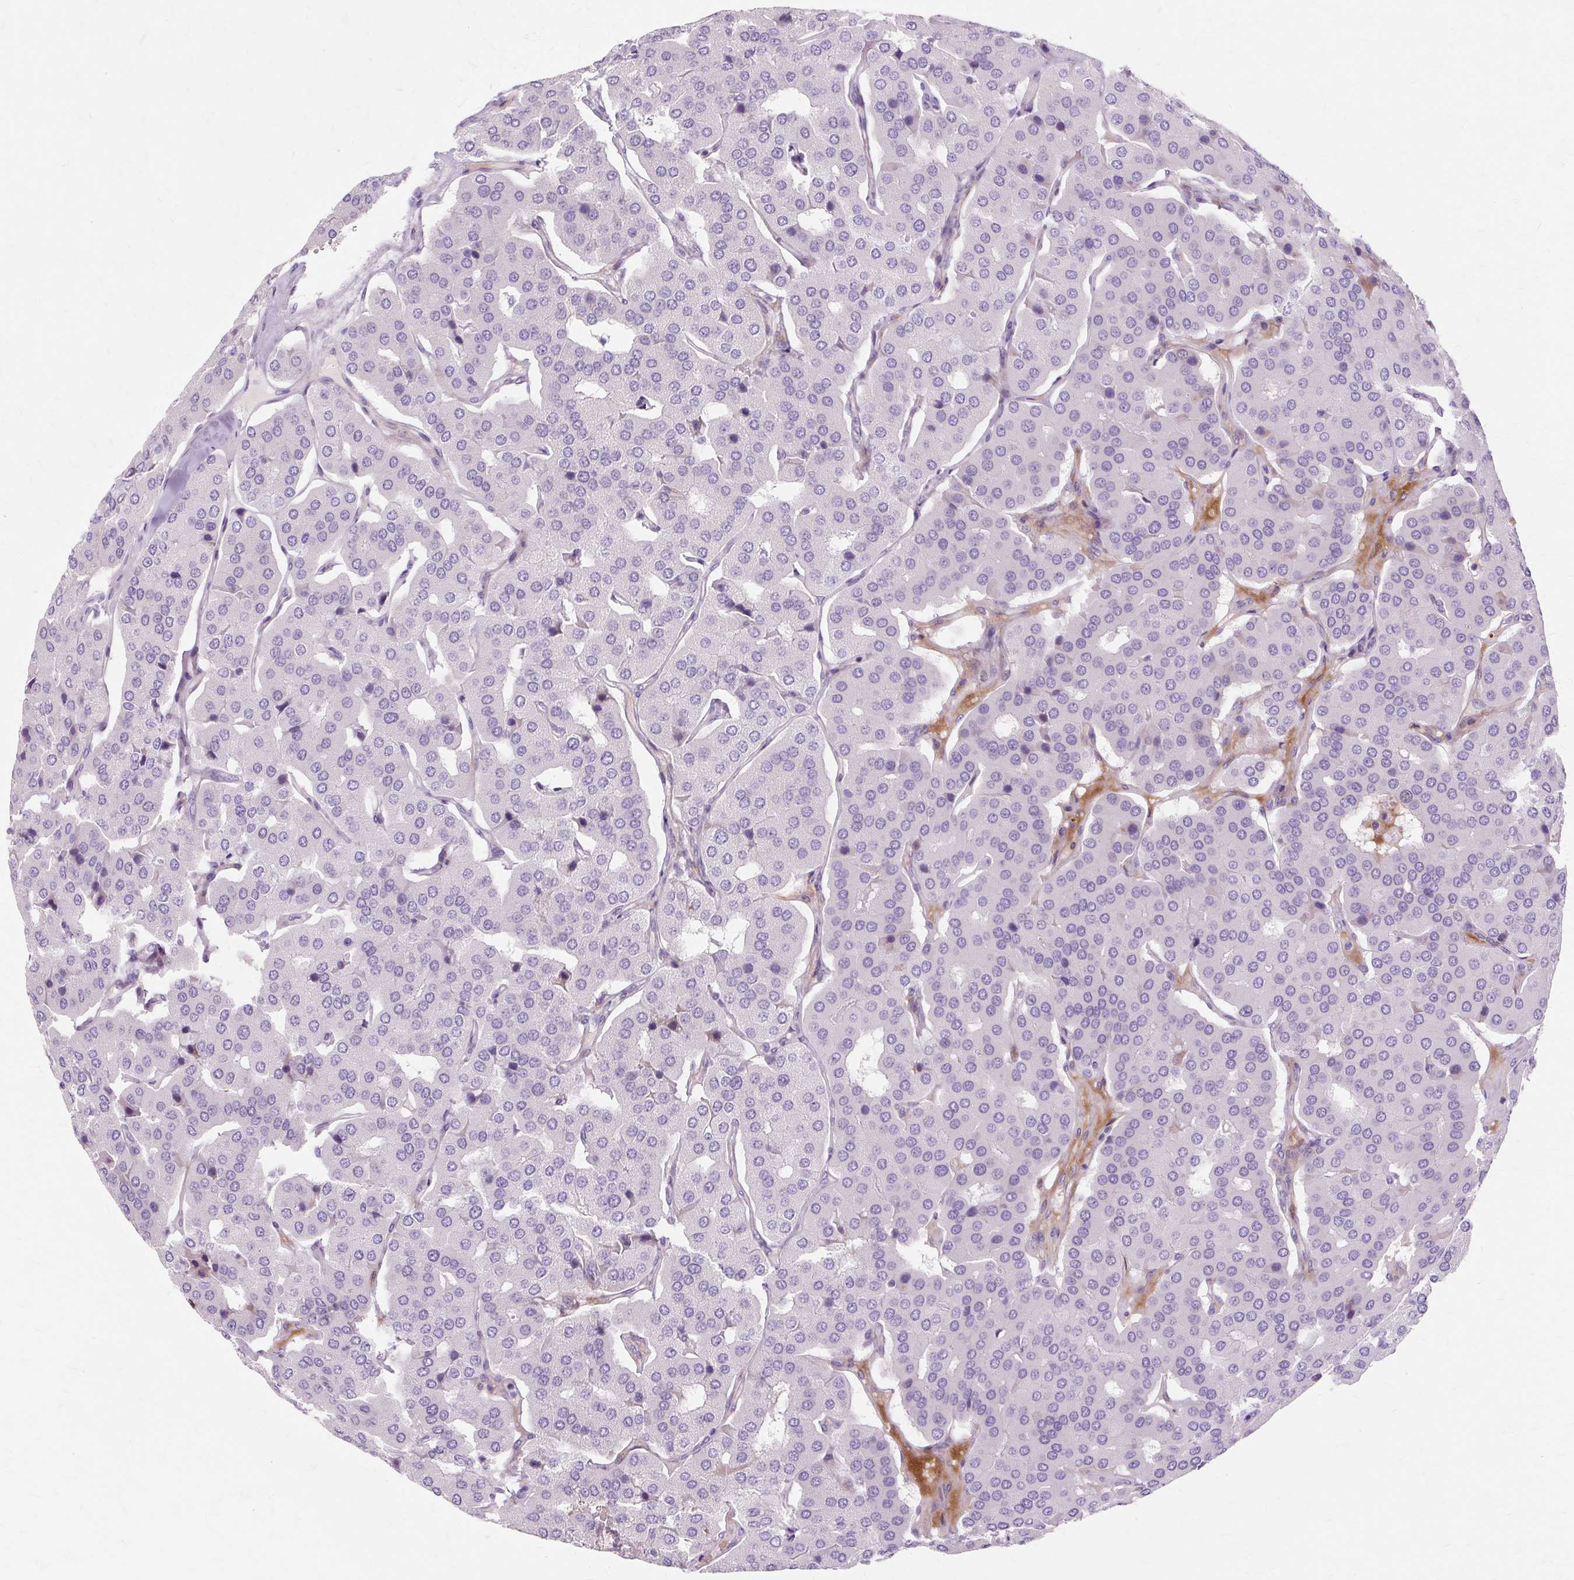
{"staining": {"intensity": "negative", "quantity": "none", "location": "none"}, "tissue": "parathyroid gland", "cell_type": "Glandular cells", "image_type": "normal", "snomed": [{"axis": "morphology", "description": "Normal tissue, NOS"}, {"axis": "morphology", "description": "Adenoma, NOS"}, {"axis": "topography", "description": "Parathyroid gland"}], "caption": "IHC histopathology image of benign parathyroid gland stained for a protein (brown), which reveals no expression in glandular cells. (DAB (3,3'-diaminobenzidine) IHC with hematoxylin counter stain).", "gene": "IRX2", "patient": {"sex": "female", "age": 86}}